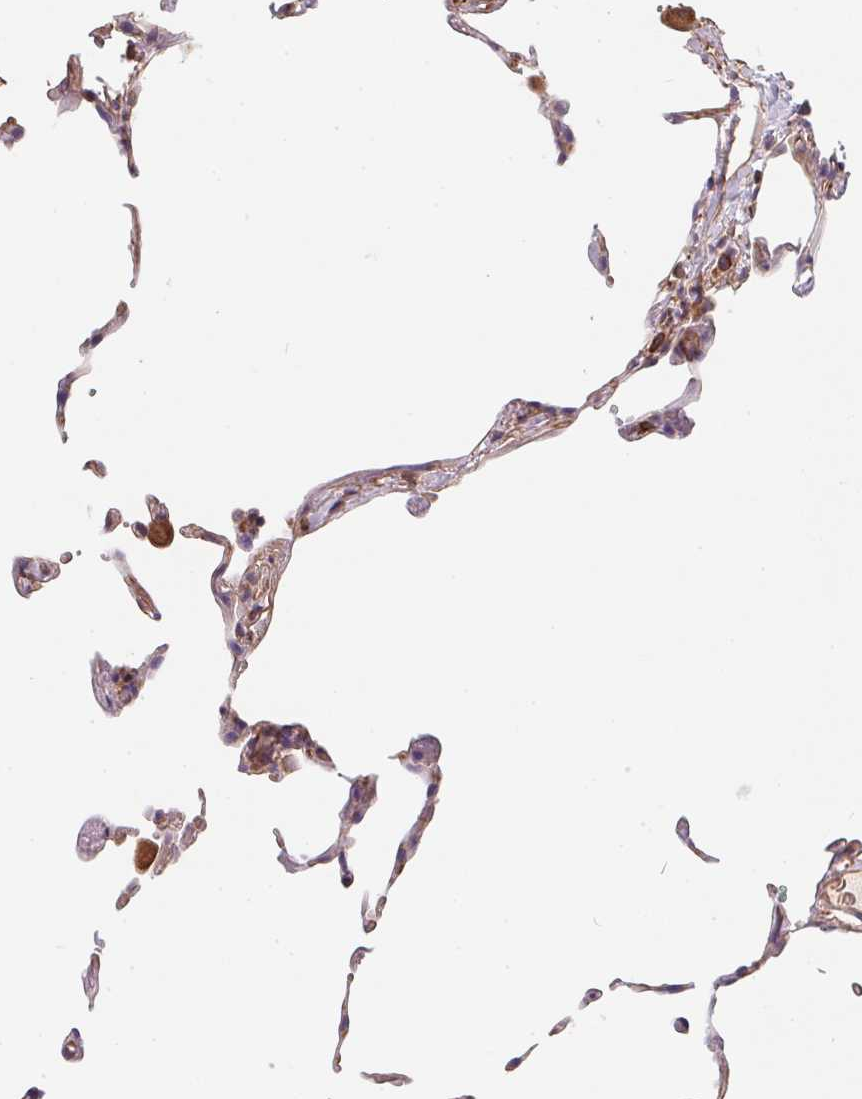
{"staining": {"intensity": "moderate", "quantity": "<25%", "location": "cytoplasmic/membranous"}, "tissue": "lung", "cell_type": "Alveolar cells", "image_type": "normal", "snomed": [{"axis": "morphology", "description": "Normal tissue, NOS"}, {"axis": "topography", "description": "Lung"}], "caption": "Protein analysis of benign lung demonstrates moderate cytoplasmic/membranous expression in approximately <25% of alveolar cells. The staining was performed using DAB (3,3'-diaminobenzidine), with brown indicating positive protein expression. Nuclei are stained blue with hematoxylin.", "gene": "TBKBP1", "patient": {"sex": "female", "age": 57}}